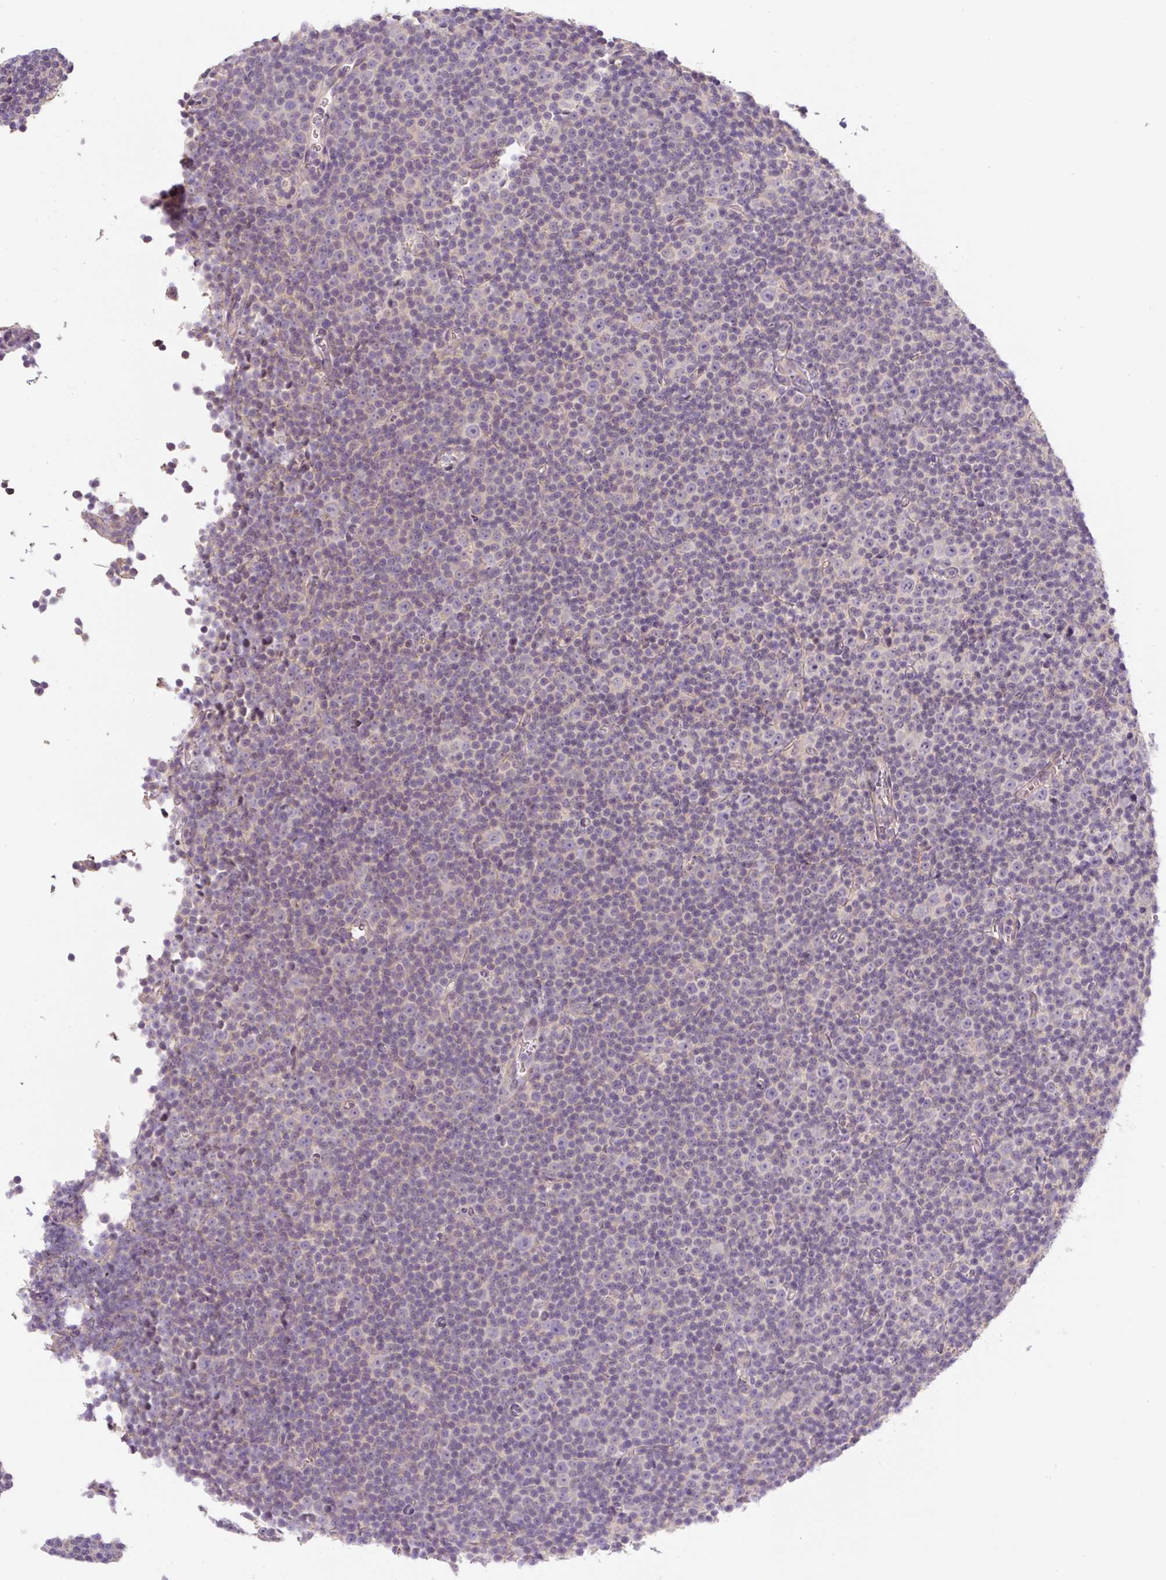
{"staining": {"intensity": "negative", "quantity": "none", "location": "none"}, "tissue": "lymphoma", "cell_type": "Tumor cells", "image_type": "cancer", "snomed": [{"axis": "morphology", "description": "Malignant lymphoma, non-Hodgkin's type, Low grade"}, {"axis": "topography", "description": "Lymph node"}], "caption": "Immunohistochemistry (IHC) of human lymphoma shows no positivity in tumor cells. (DAB (3,3'-diaminobenzidine) immunohistochemistry, high magnification).", "gene": "UBL3", "patient": {"sex": "female", "age": 67}}